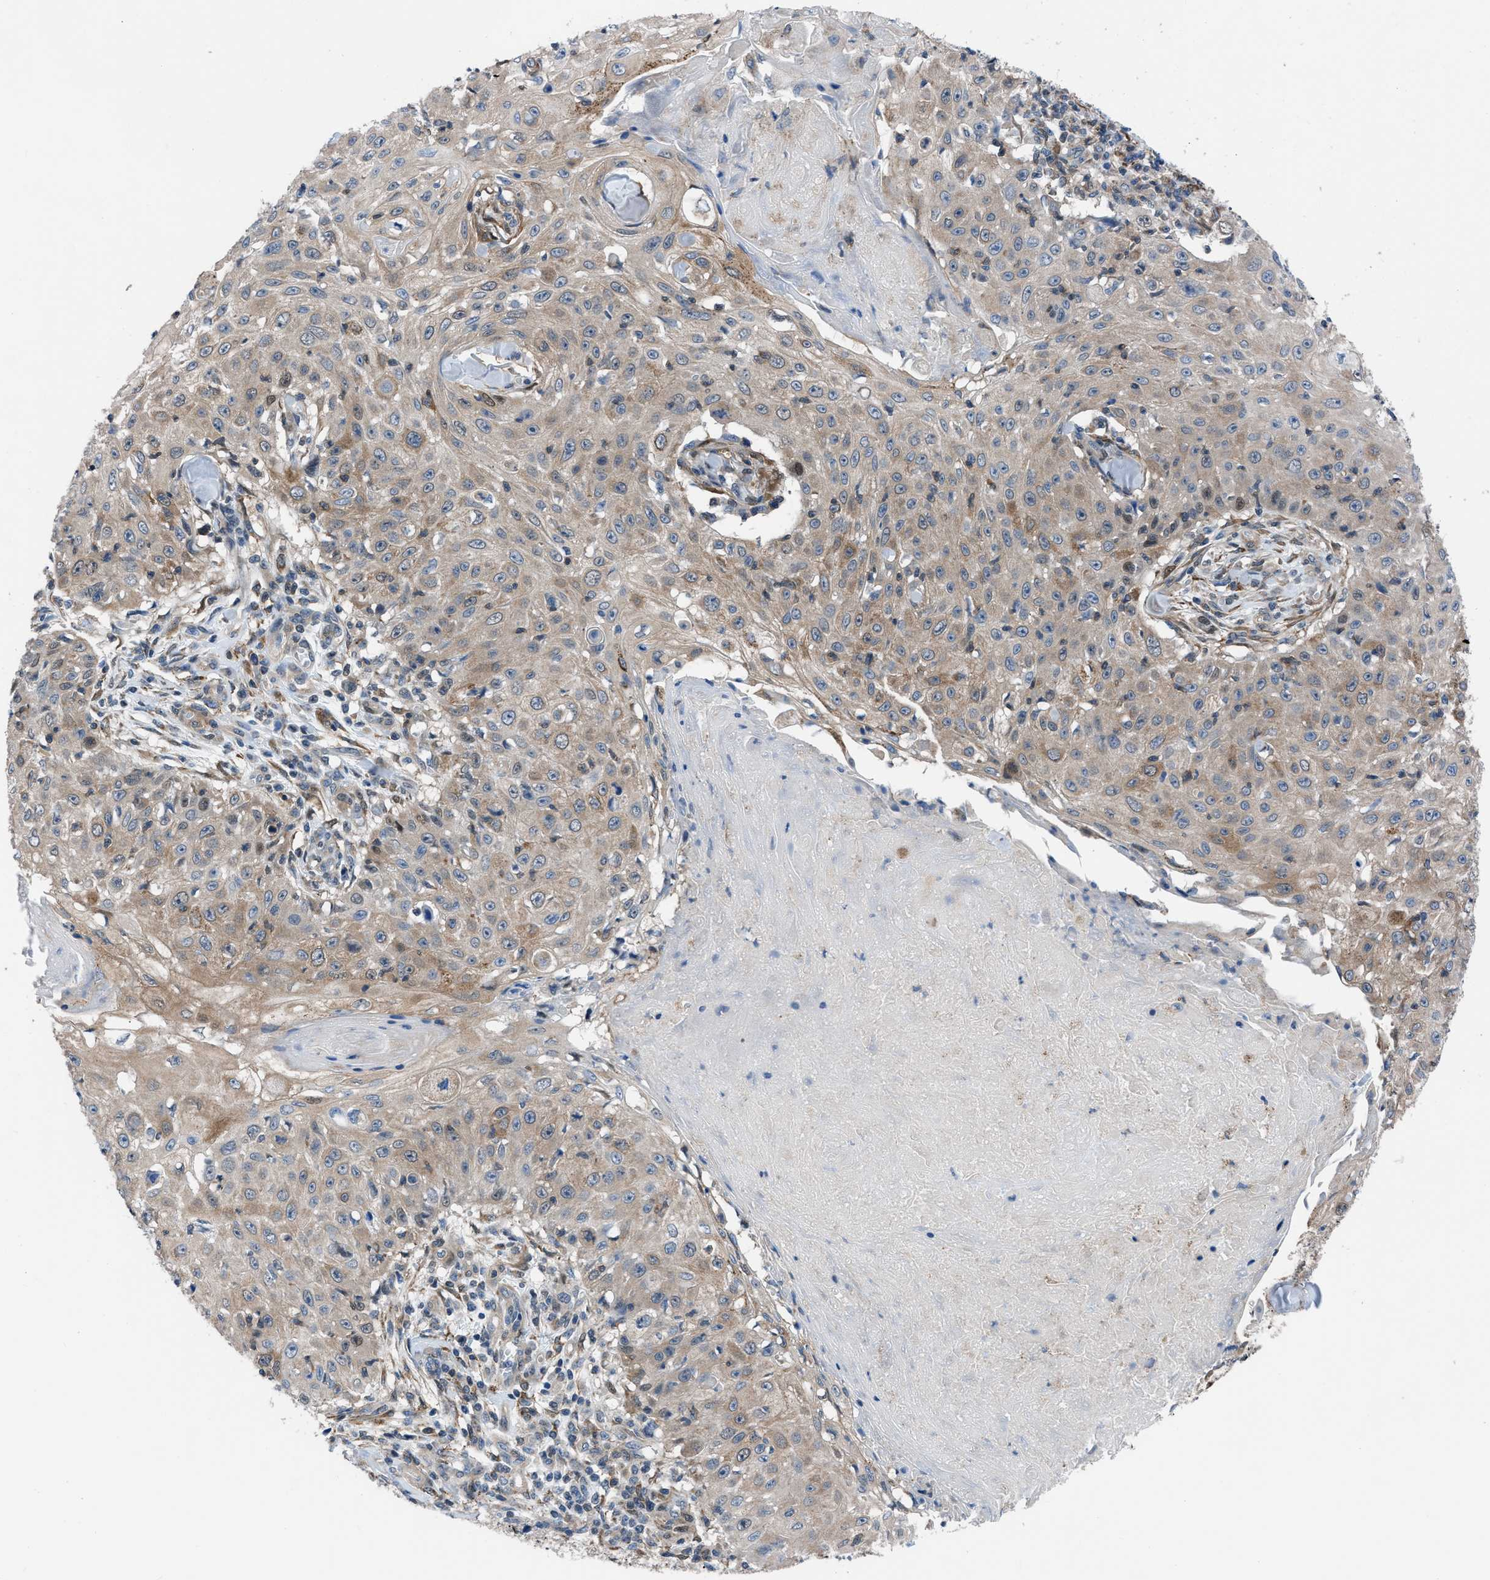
{"staining": {"intensity": "weak", "quantity": ">75%", "location": "cytoplasmic/membranous"}, "tissue": "skin cancer", "cell_type": "Tumor cells", "image_type": "cancer", "snomed": [{"axis": "morphology", "description": "Squamous cell carcinoma, NOS"}, {"axis": "topography", "description": "Skin"}], "caption": "Brown immunohistochemical staining in human squamous cell carcinoma (skin) reveals weak cytoplasmic/membranous staining in approximately >75% of tumor cells.", "gene": "TMEM45B", "patient": {"sex": "male", "age": 86}}